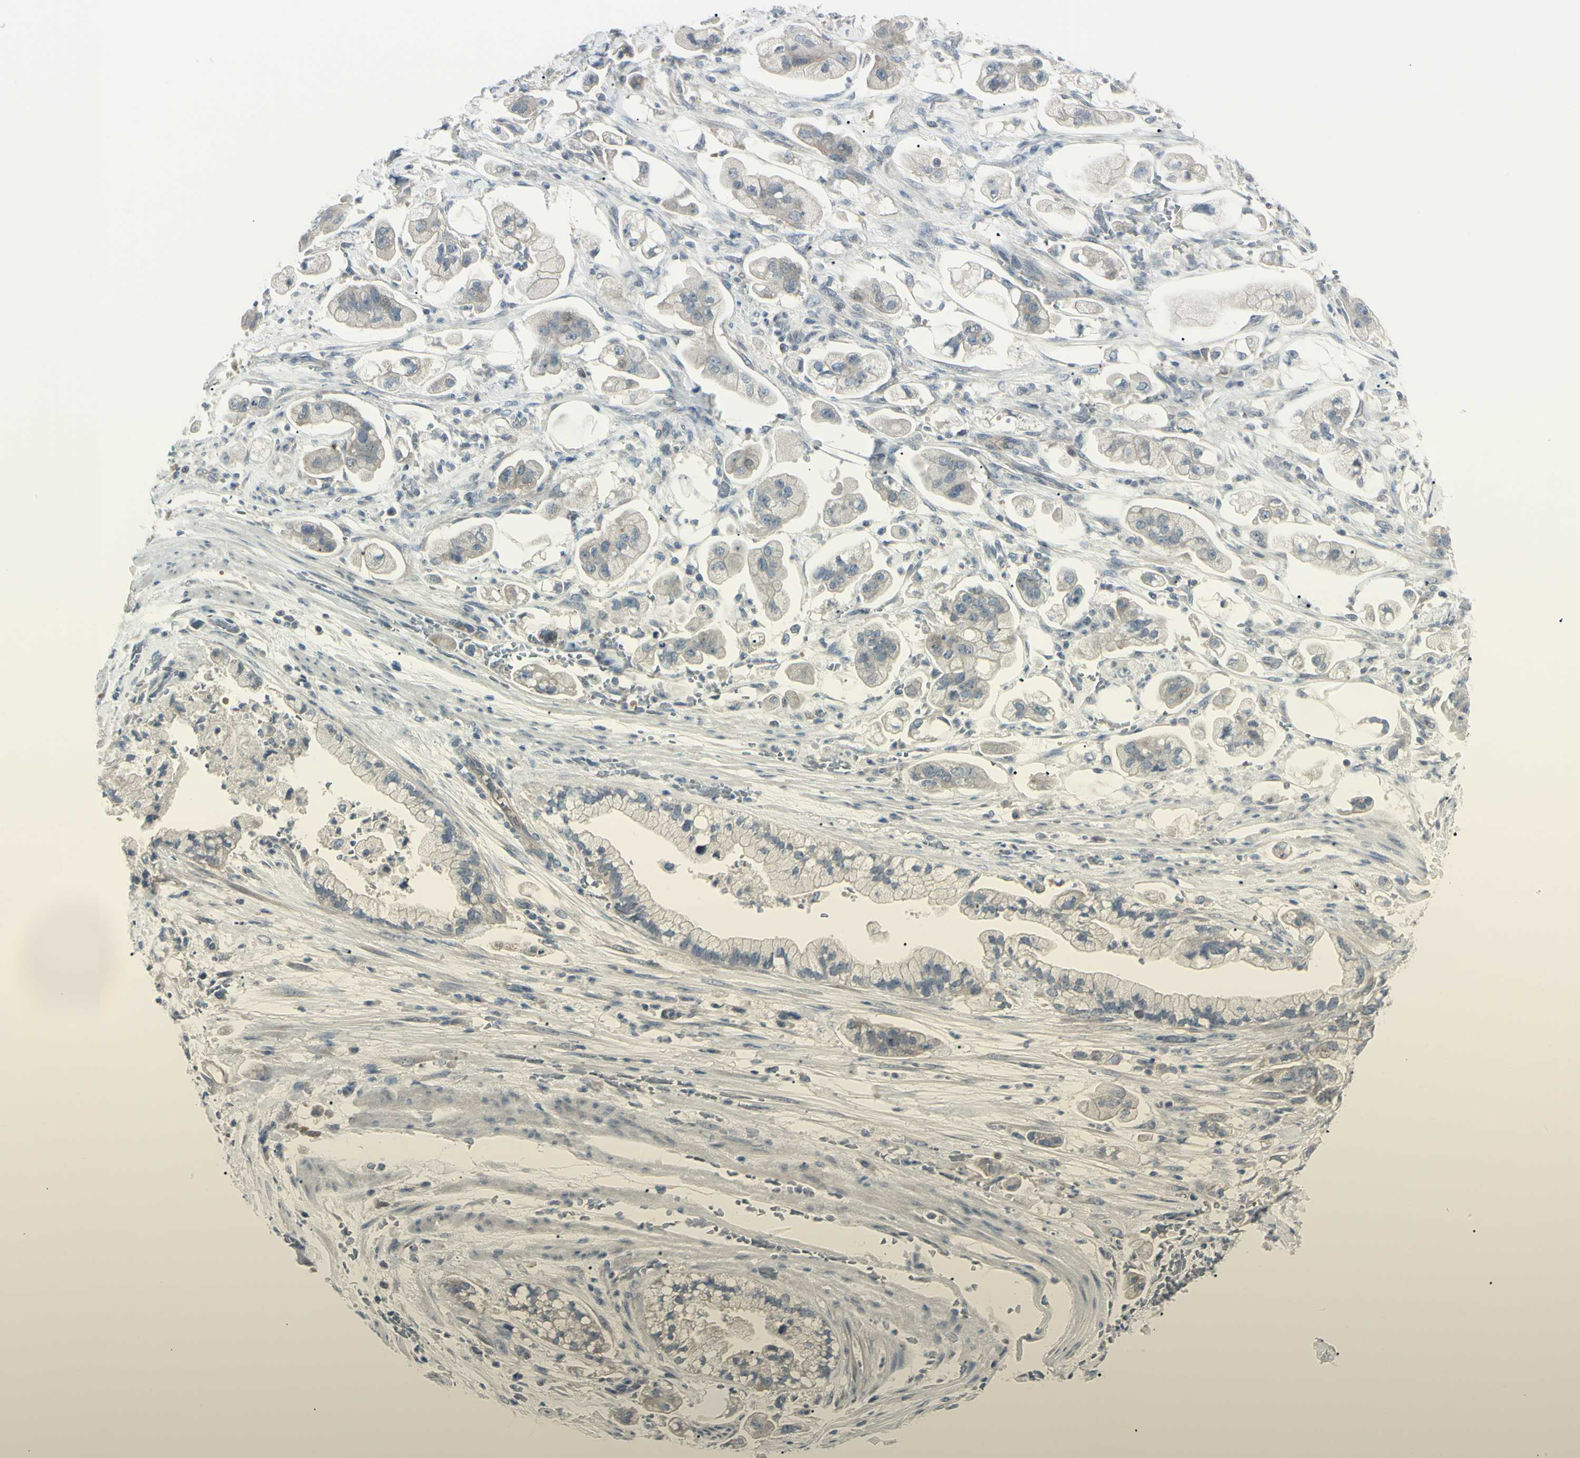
{"staining": {"intensity": "weak", "quantity": ">75%", "location": "cytoplasmic/membranous"}, "tissue": "stomach cancer", "cell_type": "Tumor cells", "image_type": "cancer", "snomed": [{"axis": "morphology", "description": "Adenocarcinoma, NOS"}, {"axis": "topography", "description": "Stomach"}], "caption": "IHC of human stomach adenocarcinoma shows low levels of weak cytoplasmic/membranous expression in about >75% of tumor cells.", "gene": "SH3GL2", "patient": {"sex": "male", "age": 62}}